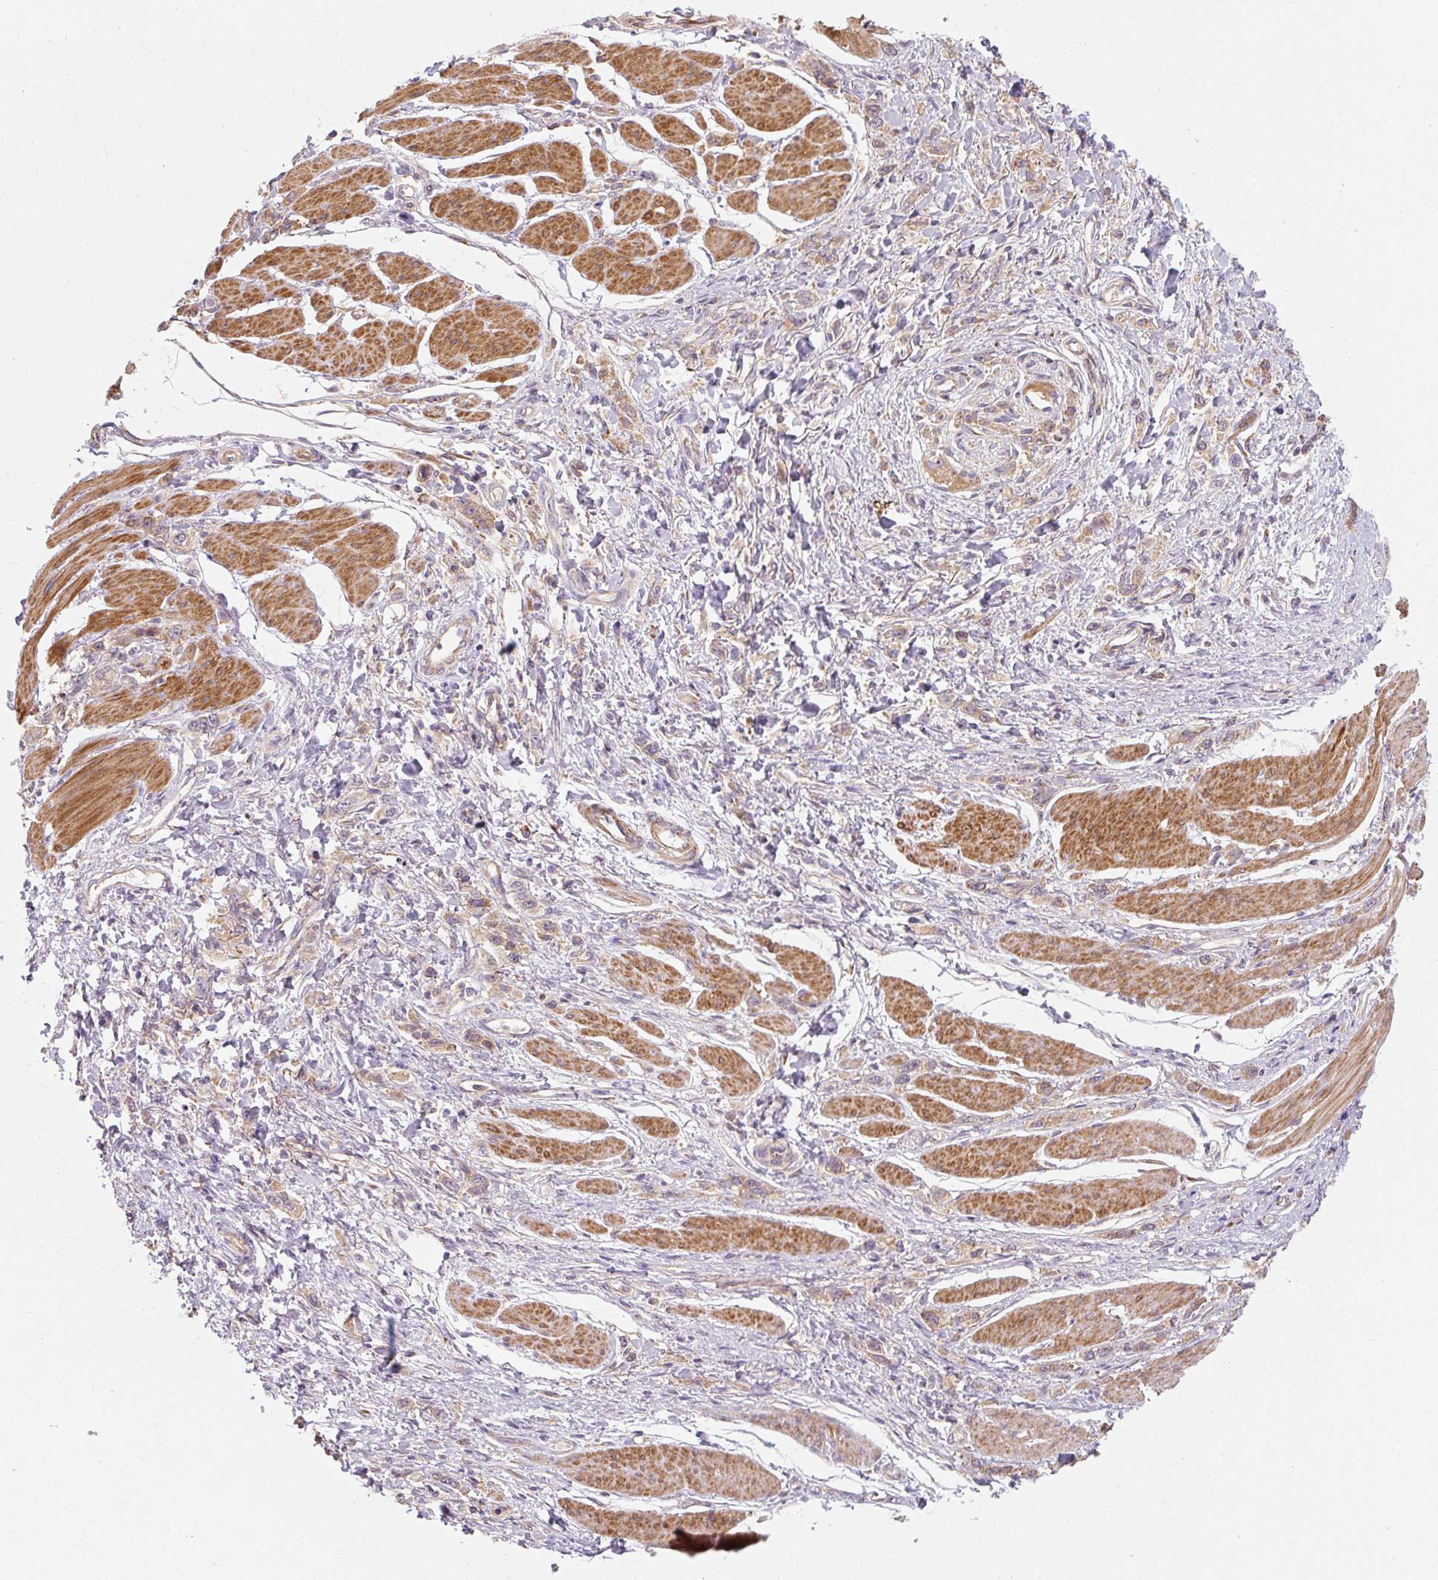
{"staining": {"intensity": "moderate", "quantity": "<25%", "location": "cytoplasmic/membranous"}, "tissue": "stomach cancer", "cell_type": "Tumor cells", "image_type": "cancer", "snomed": [{"axis": "morphology", "description": "Adenocarcinoma, NOS"}, {"axis": "topography", "description": "Stomach"}], "caption": "DAB (3,3'-diaminobenzidine) immunohistochemical staining of human adenocarcinoma (stomach) exhibits moderate cytoplasmic/membranous protein positivity in approximately <25% of tumor cells.", "gene": "TBC1D4", "patient": {"sex": "female", "age": 65}}